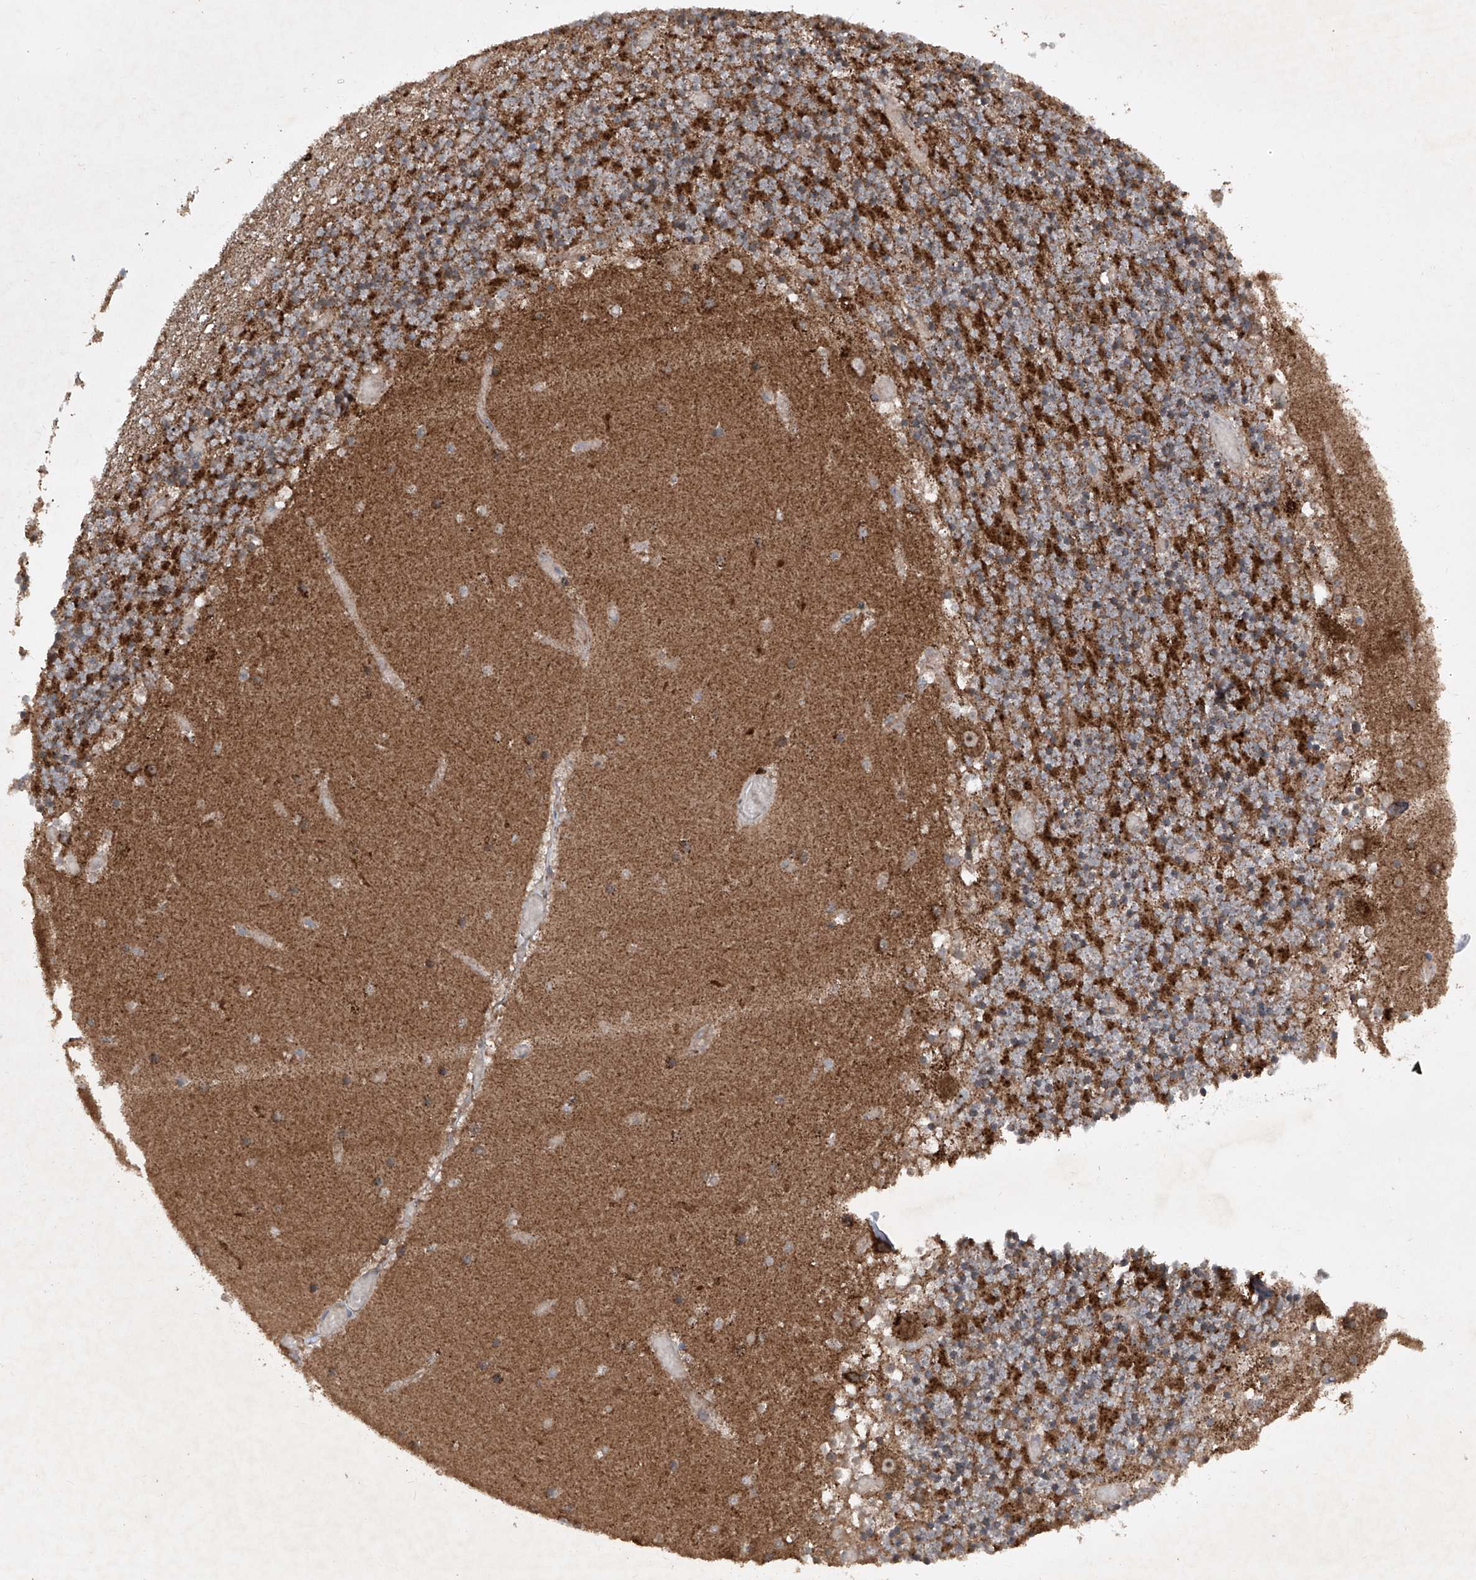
{"staining": {"intensity": "moderate", "quantity": ">75%", "location": "cytoplasmic/membranous"}, "tissue": "cerebellum", "cell_type": "Cells in granular layer", "image_type": "normal", "snomed": [{"axis": "morphology", "description": "Normal tissue, NOS"}, {"axis": "topography", "description": "Cerebellum"}], "caption": "Immunohistochemical staining of benign human cerebellum shows medium levels of moderate cytoplasmic/membranous staining in approximately >75% of cells in granular layer.", "gene": "DAD1", "patient": {"sex": "female", "age": 28}}